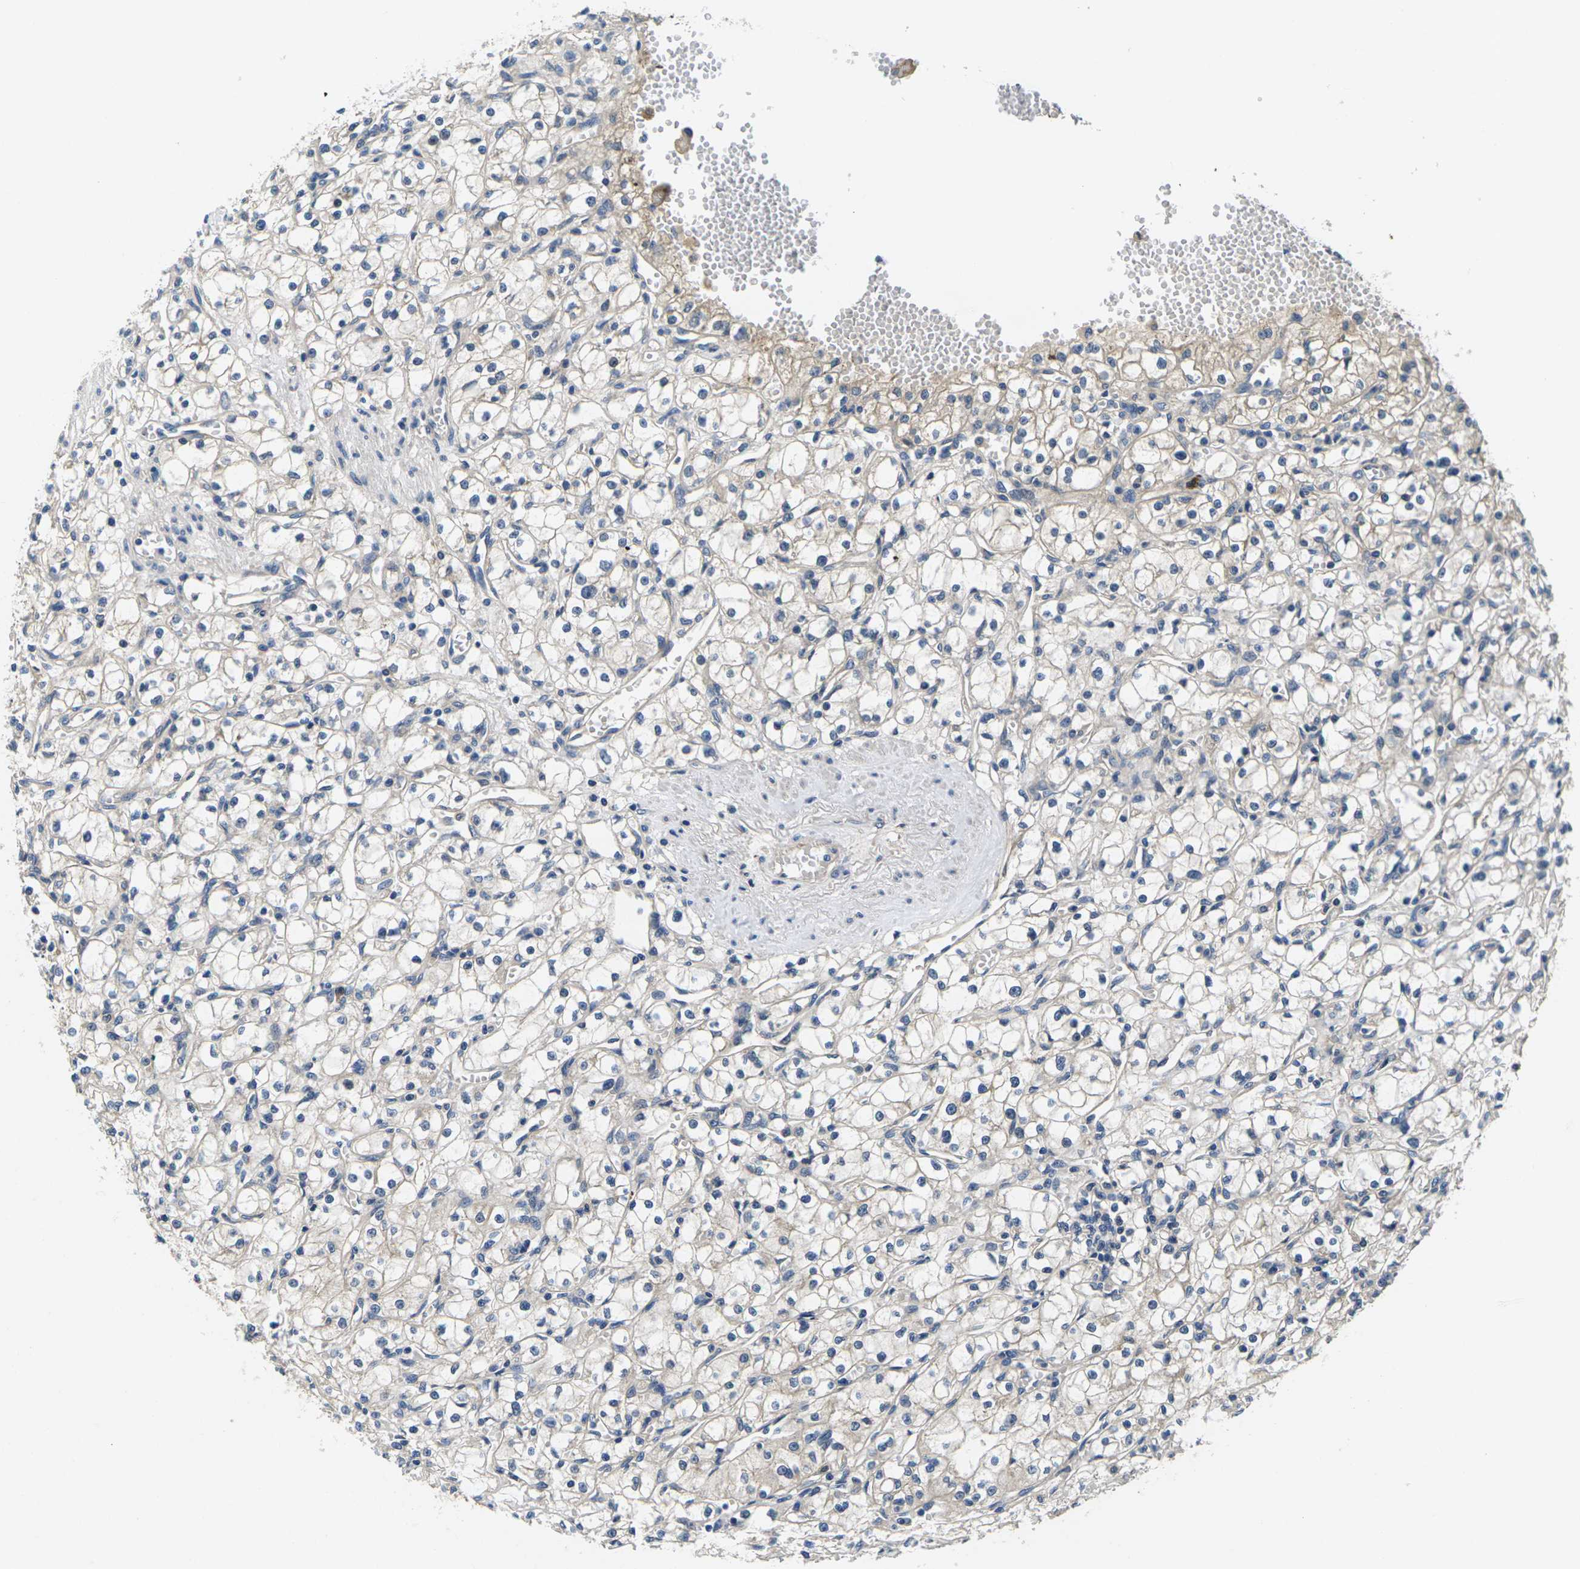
{"staining": {"intensity": "weak", "quantity": "25%-75%", "location": "cytoplasmic/membranous"}, "tissue": "renal cancer", "cell_type": "Tumor cells", "image_type": "cancer", "snomed": [{"axis": "morphology", "description": "Adenocarcinoma, NOS"}, {"axis": "topography", "description": "Kidney"}], "caption": "A high-resolution histopathology image shows immunohistochemistry (IHC) staining of renal cancer (adenocarcinoma), which displays weak cytoplasmic/membranous expression in approximately 25%-75% of tumor cells. The staining is performed using DAB (3,3'-diaminobenzidine) brown chromogen to label protein expression. The nuclei are counter-stained blue using hematoxylin.", "gene": "PLCE1", "patient": {"sex": "male", "age": 56}}